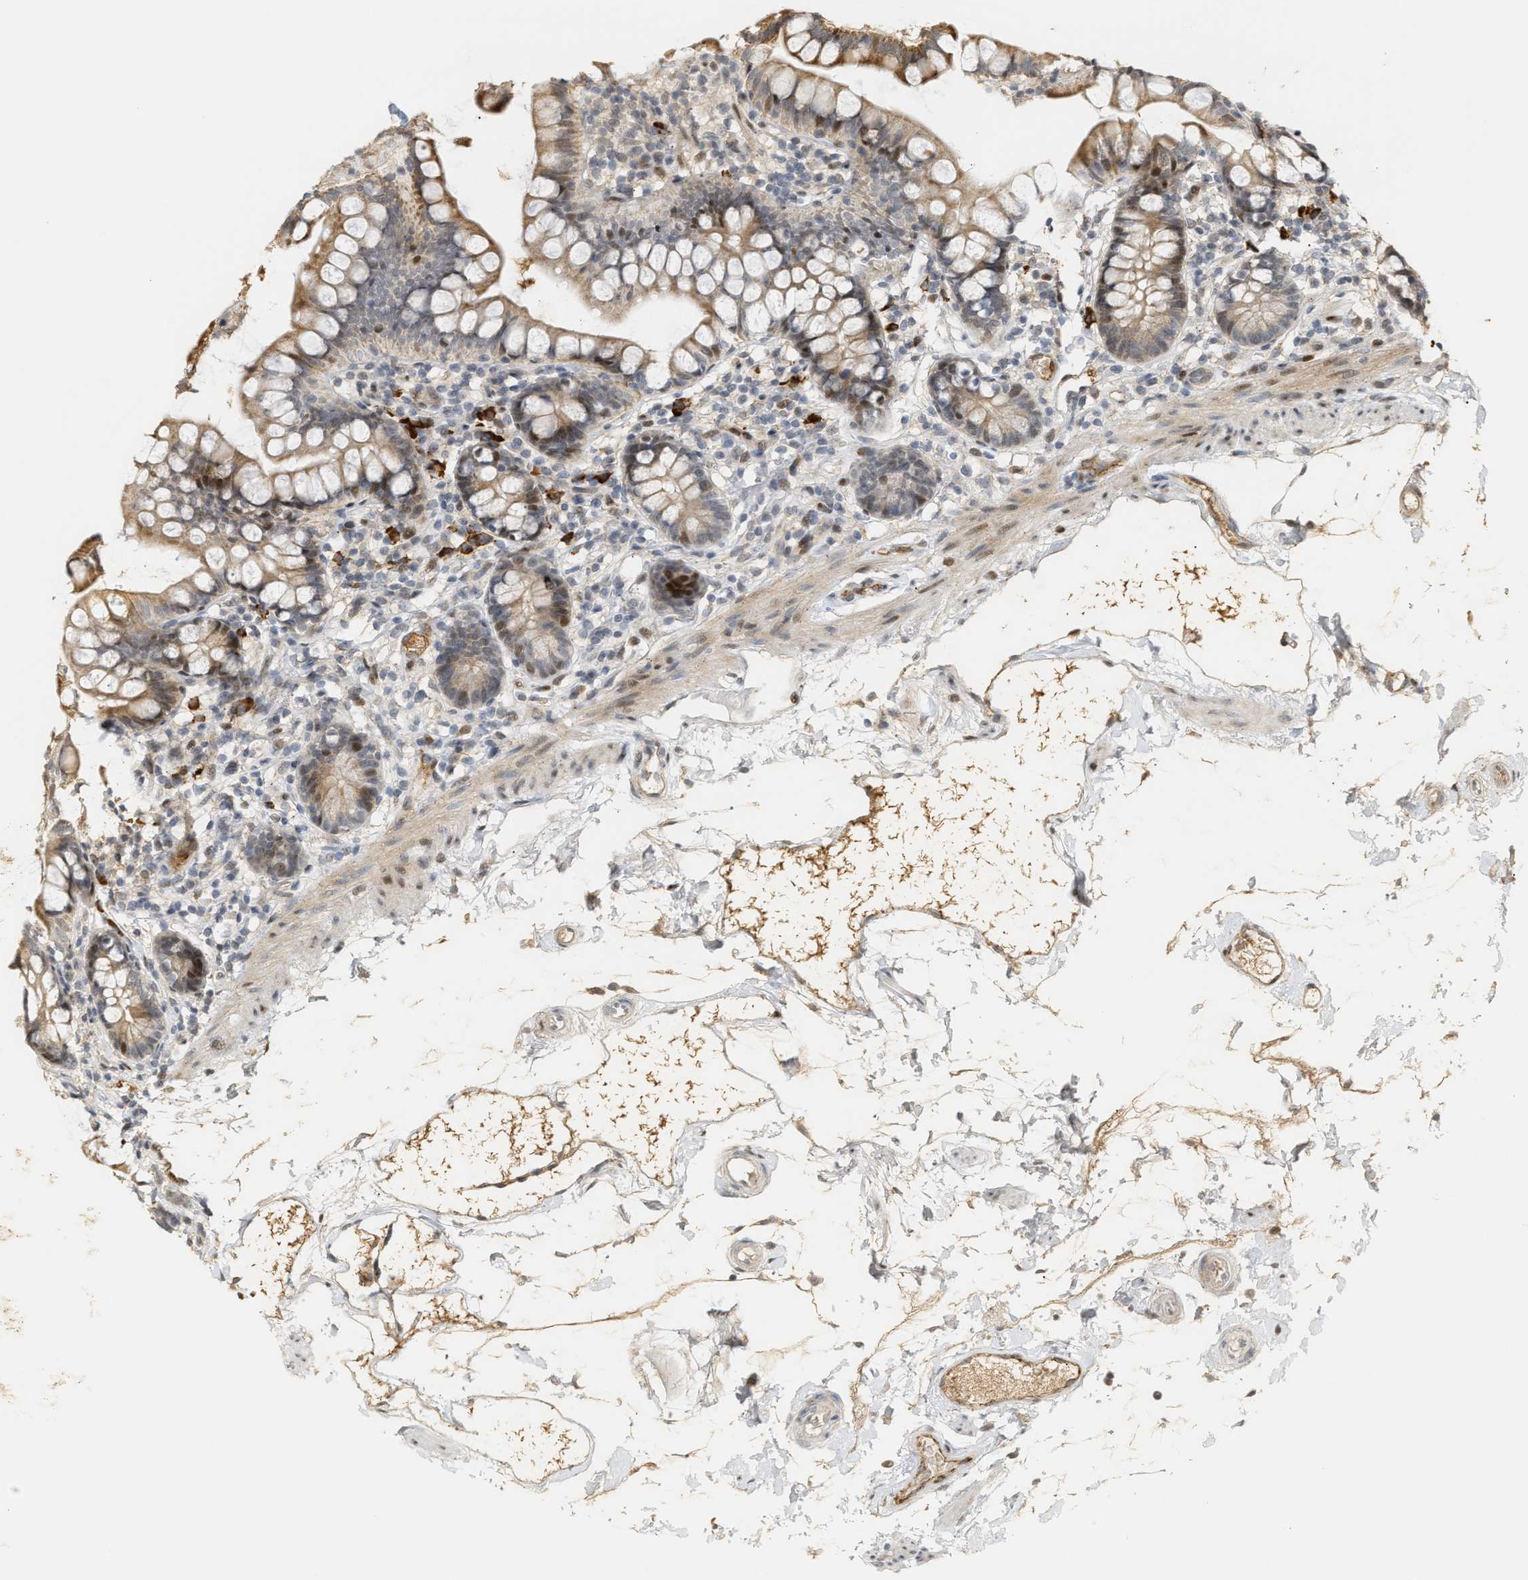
{"staining": {"intensity": "moderate", "quantity": "<25%", "location": "cytoplasmic/membranous"}, "tissue": "small intestine", "cell_type": "Glandular cells", "image_type": "normal", "snomed": [{"axis": "morphology", "description": "Normal tissue, NOS"}, {"axis": "topography", "description": "Small intestine"}], "caption": "High-magnification brightfield microscopy of benign small intestine stained with DAB (brown) and counterstained with hematoxylin (blue). glandular cells exhibit moderate cytoplasmic/membranous staining is identified in about<25% of cells. Nuclei are stained in blue.", "gene": "ZFAND5", "patient": {"sex": "female", "age": 84}}